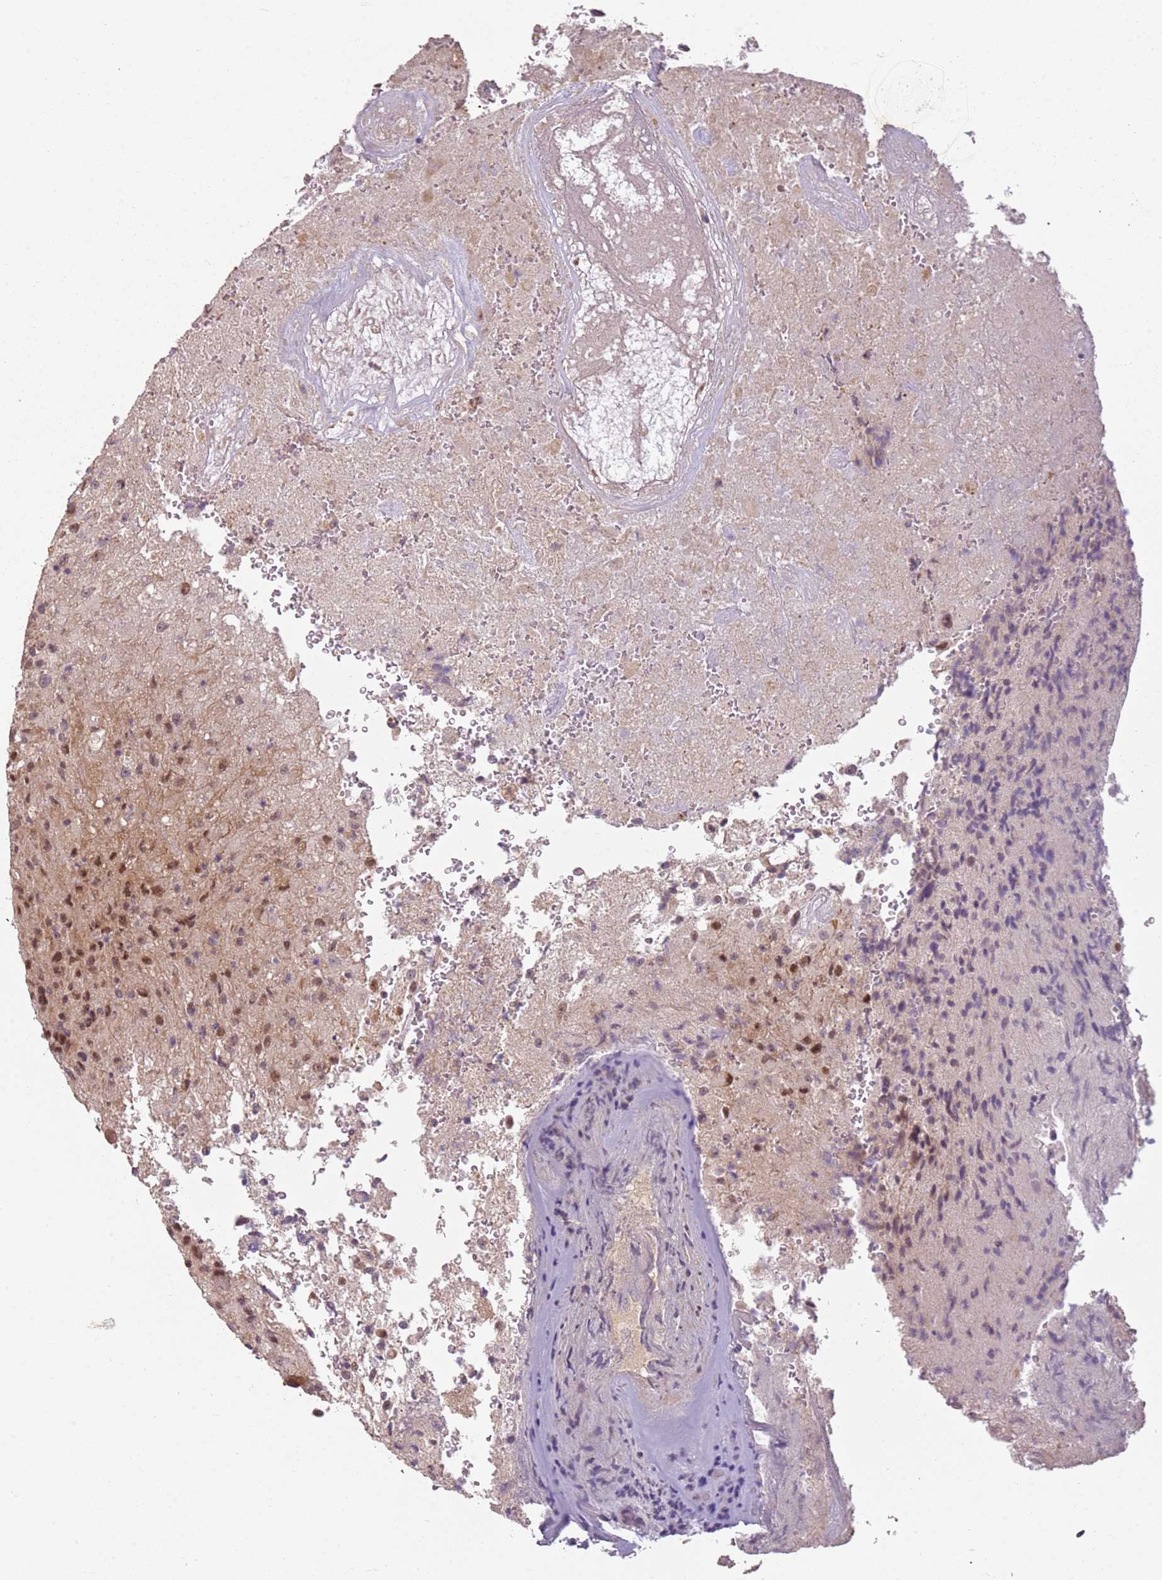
{"staining": {"intensity": "moderate", "quantity": "<25%", "location": "nuclear"}, "tissue": "glioma", "cell_type": "Tumor cells", "image_type": "cancer", "snomed": [{"axis": "morphology", "description": "Normal tissue, NOS"}, {"axis": "morphology", "description": "Glioma, malignant, High grade"}, {"axis": "topography", "description": "Cerebral cortex"}], "caption": "Protein analysis of malignant glioma (high-grade) tissue reveals moderate nuclear expression in about <25% of tumor cells.", "gene": "CHURC1", "patient": {"sex": "male", "age": 56}}